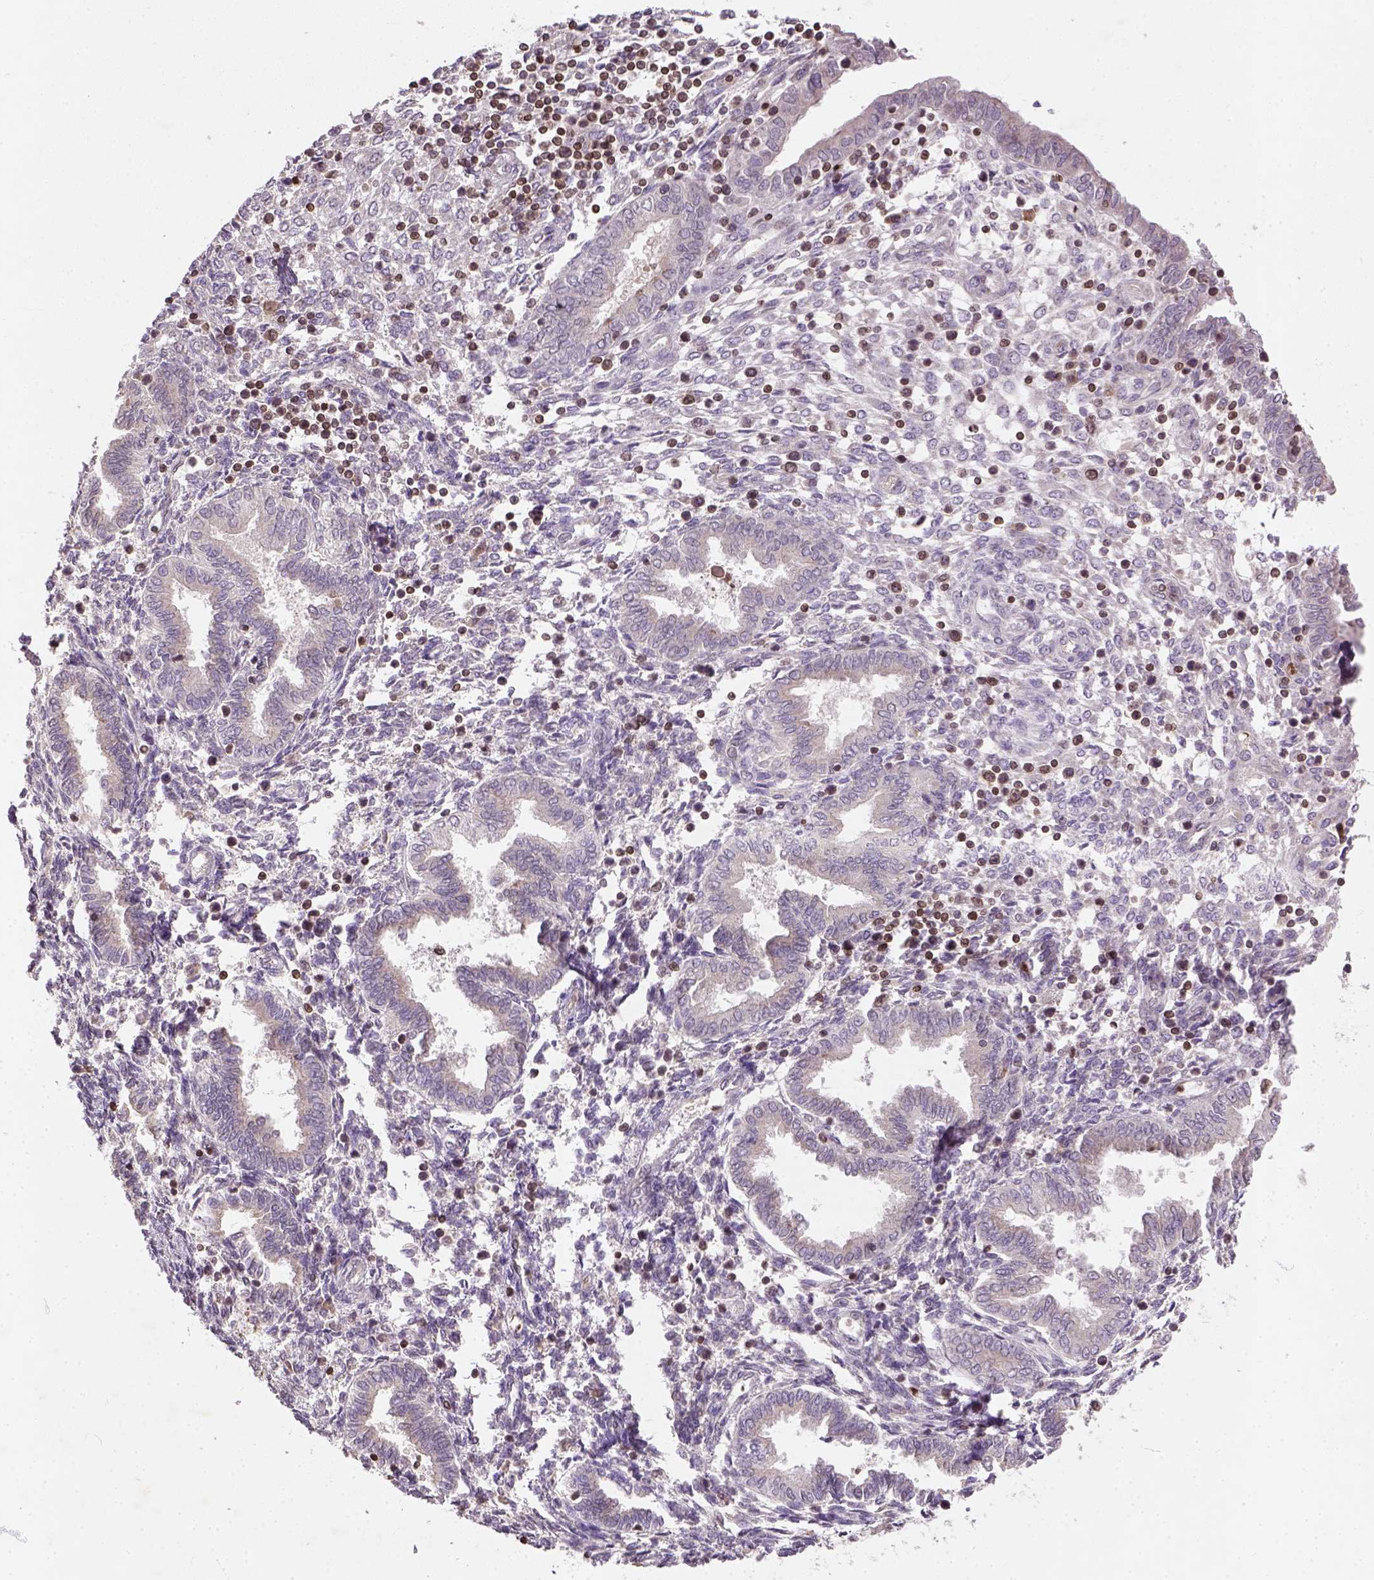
{"staining": {"intensity": "negative", "quantity": "none", "location": "none"}, "tissue": "endometrium", "cell_type": "Cells in endometrial stroma", "image_type": "normal", "snomed": [{"axis": "morphology", "description": "Normal tissue, NOS"}, {"axis": "topography", "description": "Endometrium"}], "caption": "A high-resolution image shows immunohistochemistry staining of normal endometrium, which shows no significant positivity in cells in endometrial stroma. (Immunohistochemistry (ihc), brightfield microscopy, high magnification).", "gene": "NUDT3", "patient": {"sex": "female", "age": 42}}